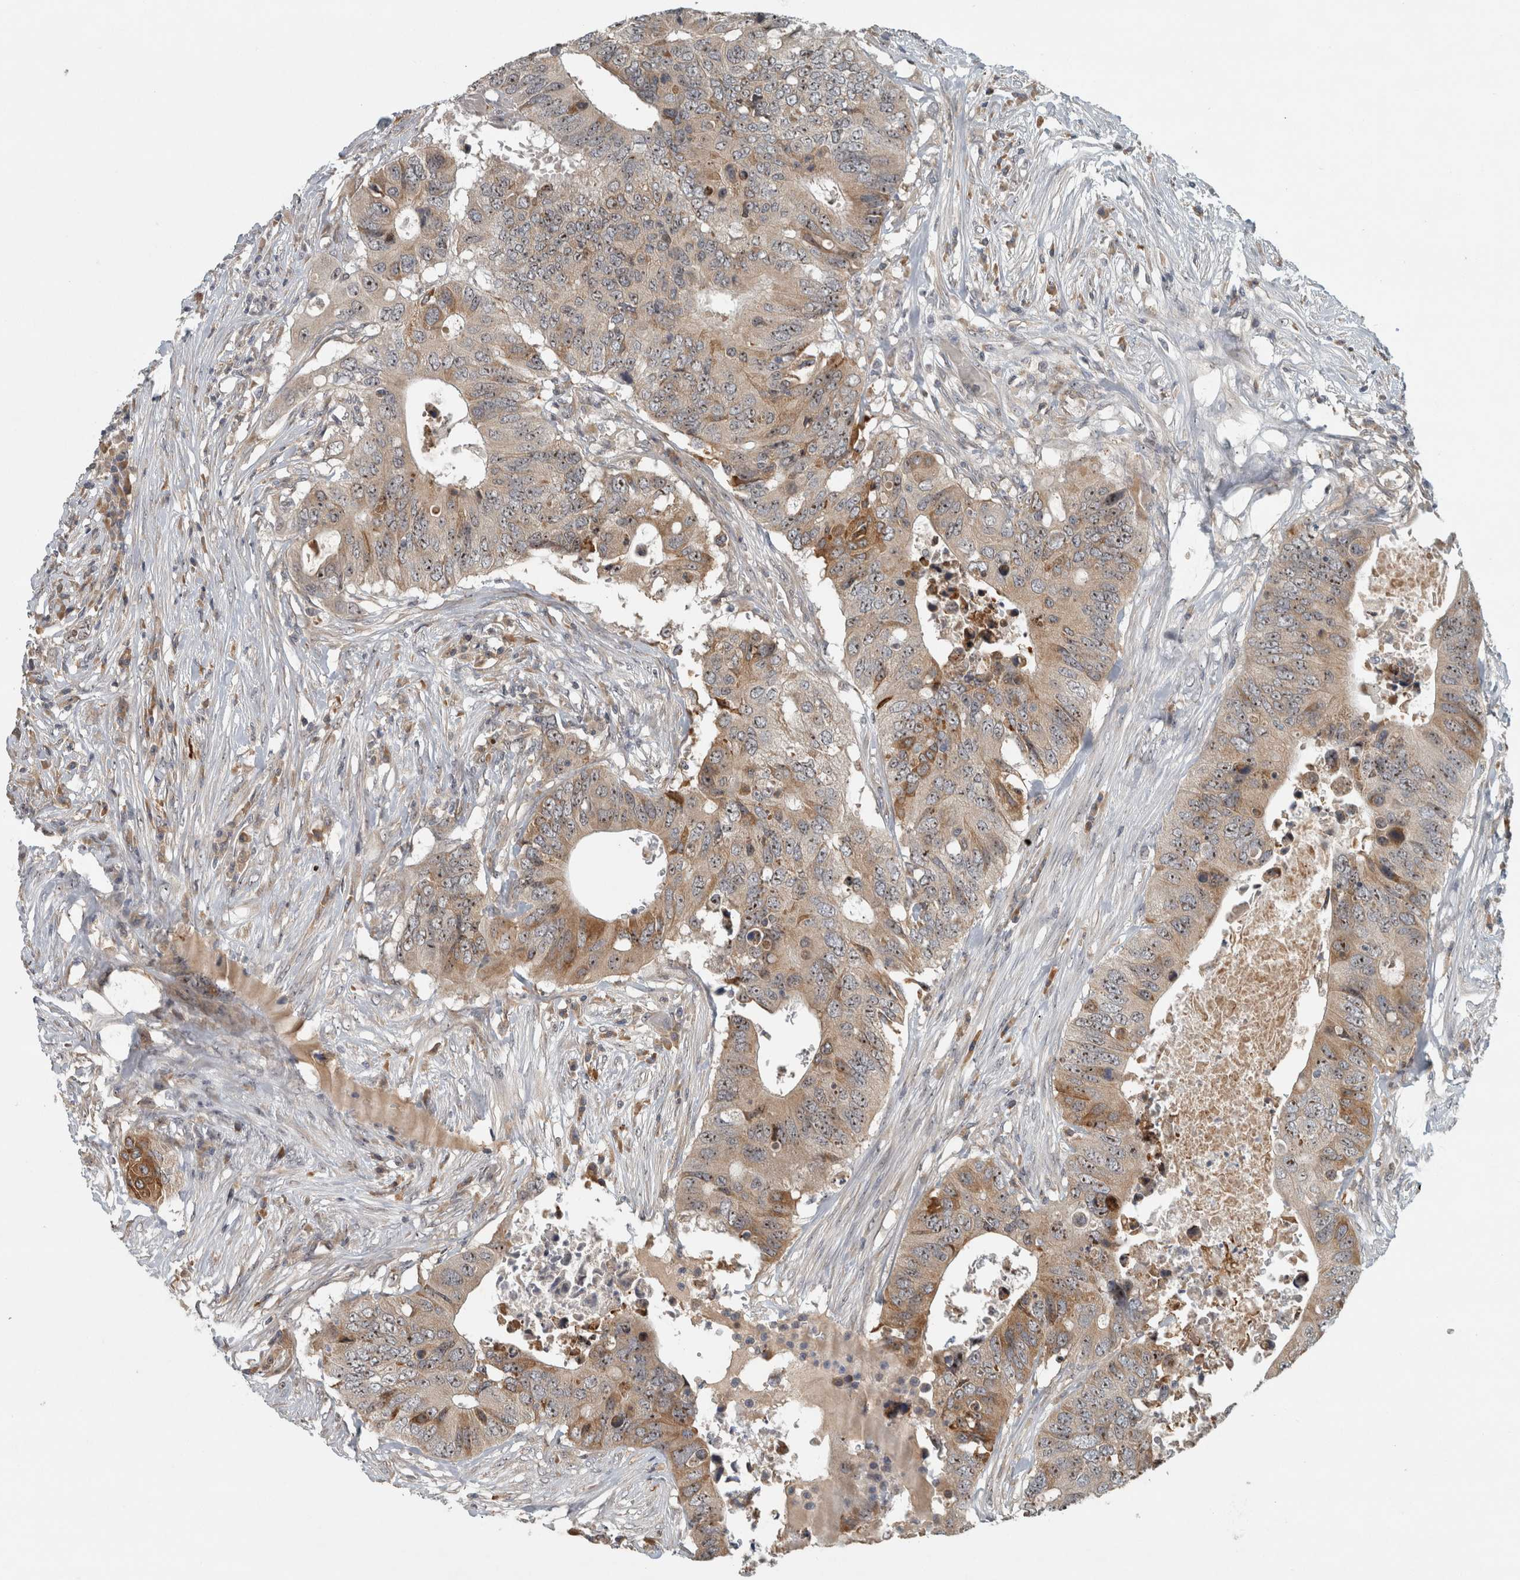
{"staining": {"intensity": "moderate", "quantity": ">75%", "location": "cytoplasmic/membranous,nuclear"}, "tissue": "colorectal cancer", "cell_type": "Tumor cells", "image_type": "cancer", "snomed": [{"axis": "morphology", "description": "Adenocarcinoma, NOS"}, {"axis": "topography", "description": "Colon"}], "caption": "A brown stain labels moderate cytoplasmic/membranous and nuclear staining of a protein in adenocarcinoma (colorectal) tumor cells.", "gene": "GPR137B", "patient": {"sex": "male", "age": 71}}